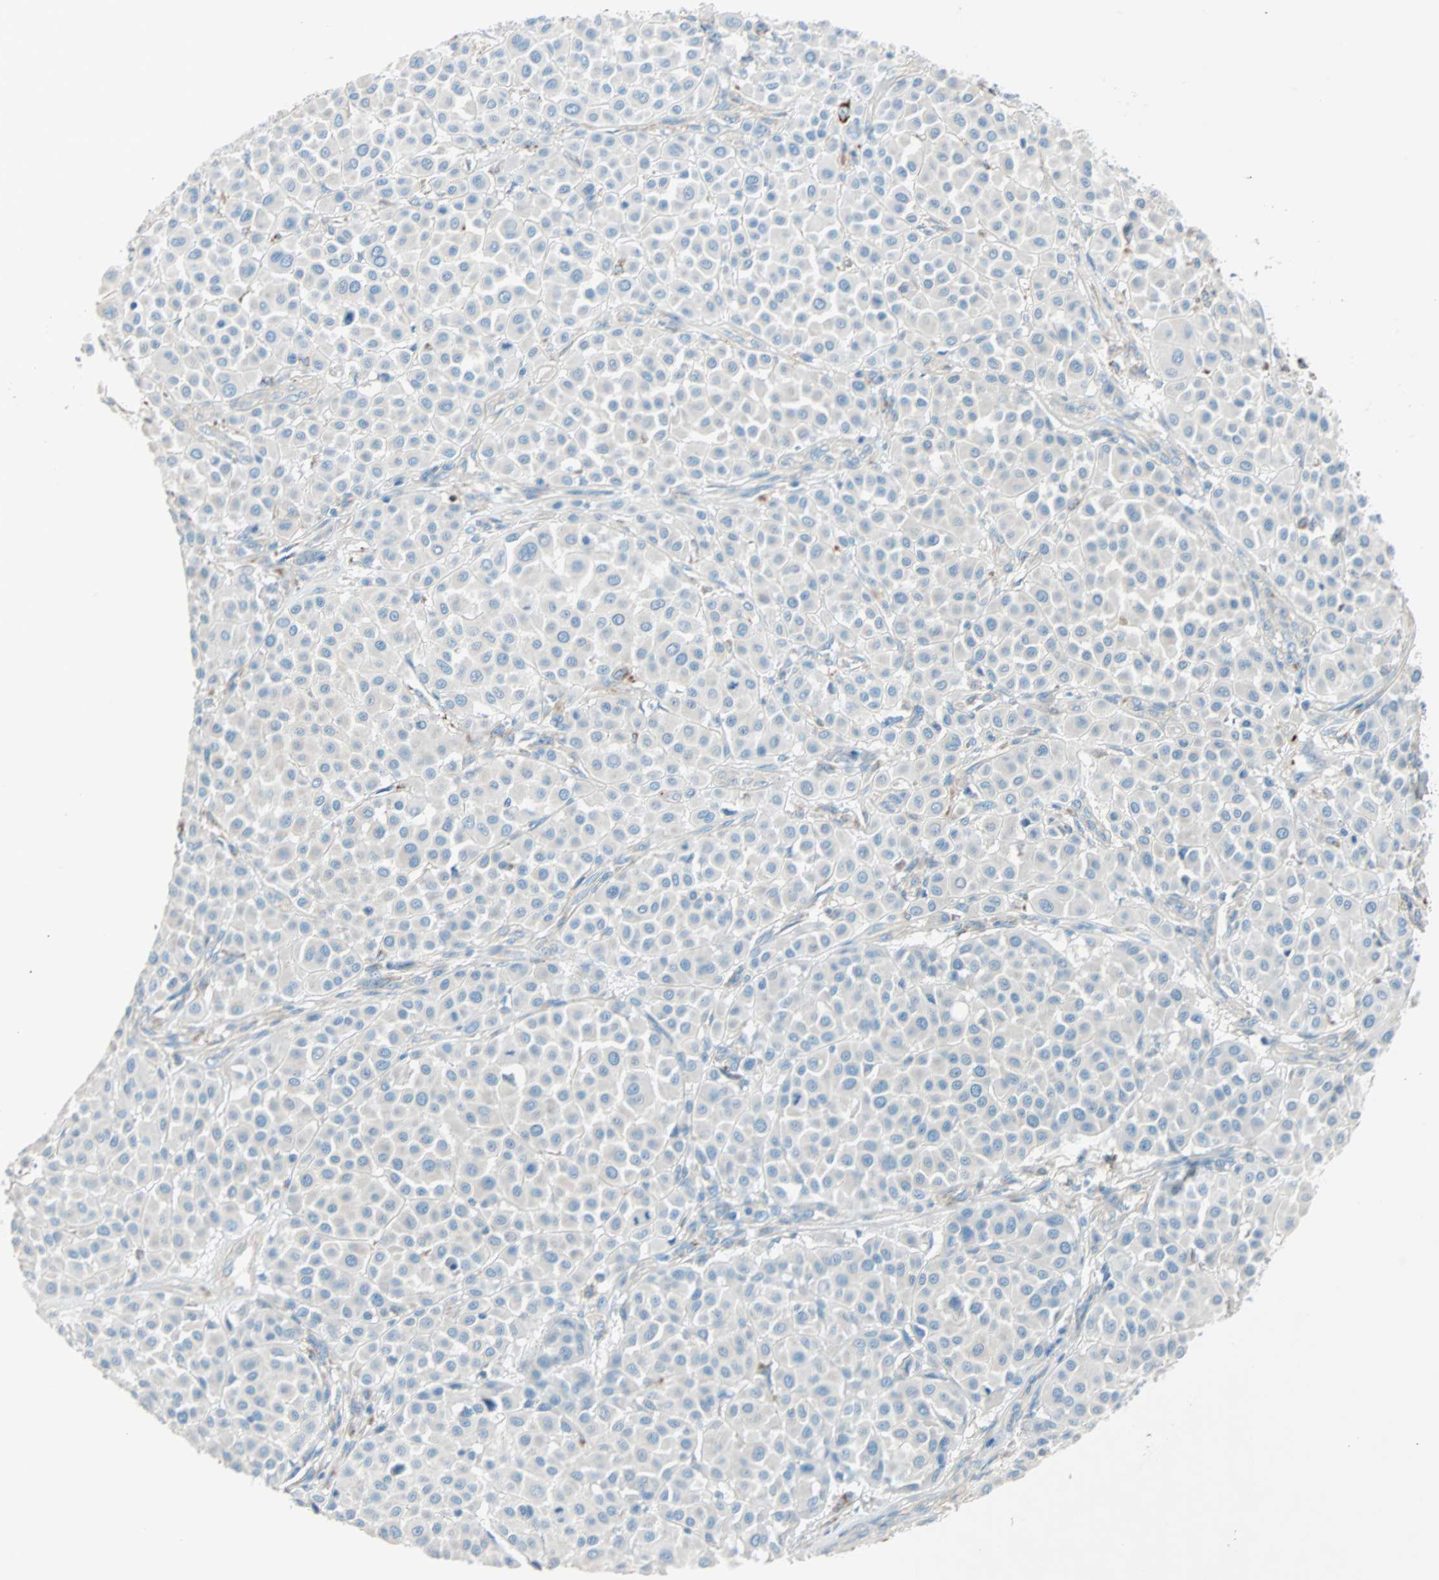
{"staining": {"intensity": "weak", "quantity": ">75%", "location": "cytoplasmic/membranous"}, "tissue": "melanoma", "cell_type": "Tumor cells", "image_type": "cancer", "snomed": [{"axis": "morphology", "description": "Malignant melanoma, Metastatic site"}, {"axis": "topography", "description": "Soft tissue"}], "caption": "Immunohistochemical staining of human malignant melanoma (metastatic site) exhibits low levels of weak cytoplasmic/membranous protein positivity in approximately >75% of tumor cells.", "gene": "LY6G6F", "patient": {"sex": "male", "age": 41}}